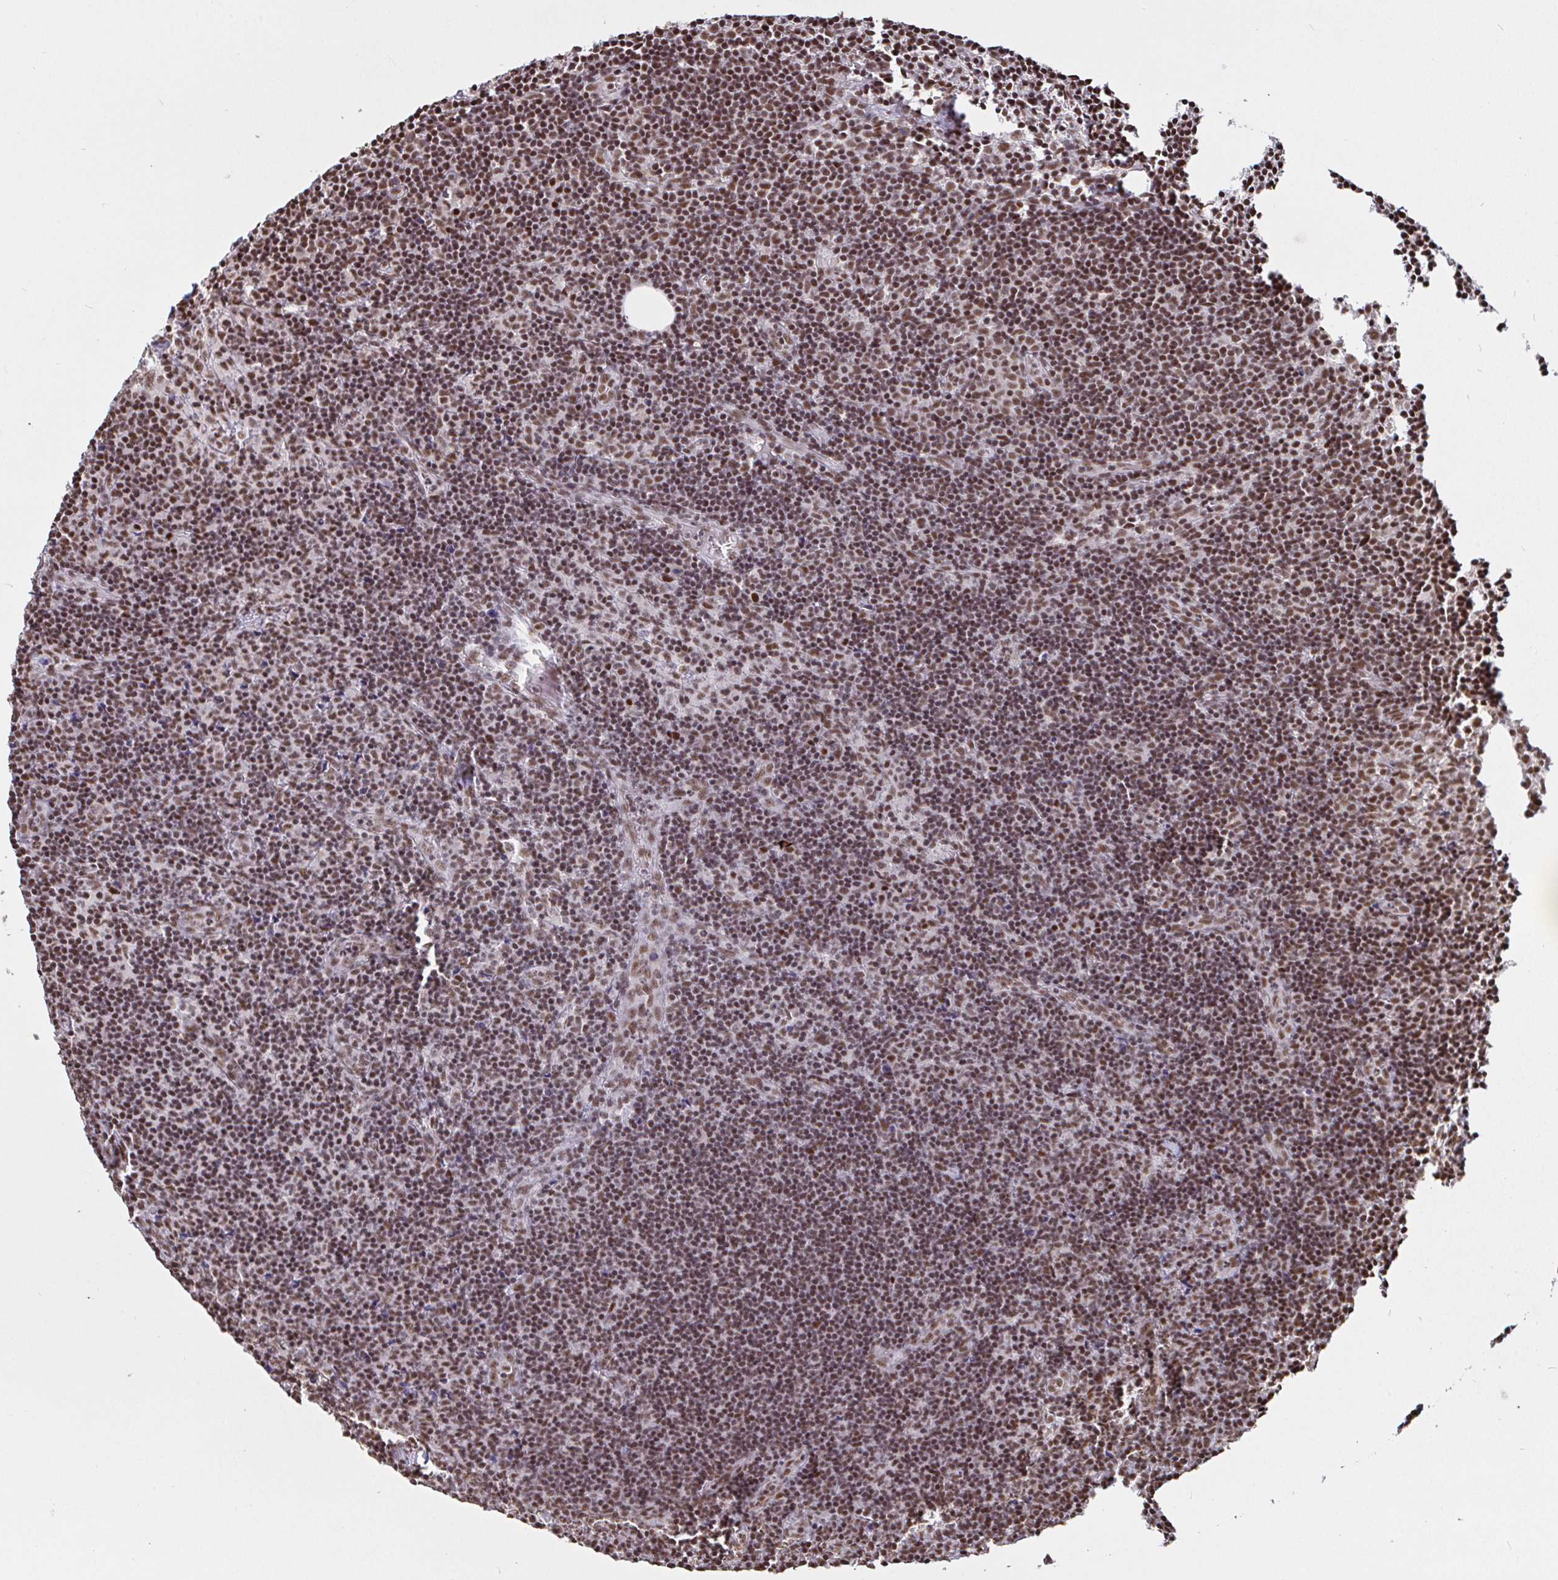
{"staining": {"intensity": "moderate", "quantity": ">75%", "location": "nuclear"}, "tissue": "lymph node", "cell_type": "Germinal center cells", "image_type": "normal", "snomed": [{"axis": "morphology", "description": "Normal tissue, NOS"}, {"axis": "topography", "description": "Lymph node"}], "caption": "Immunohistochemical staining of benign human lymph node exhibits >75% levels of moderate nuclear protein expression in approximately >75% of germinal center cells.", "gene": "SP3", "patient": {"sex": "female", "age": 41}}